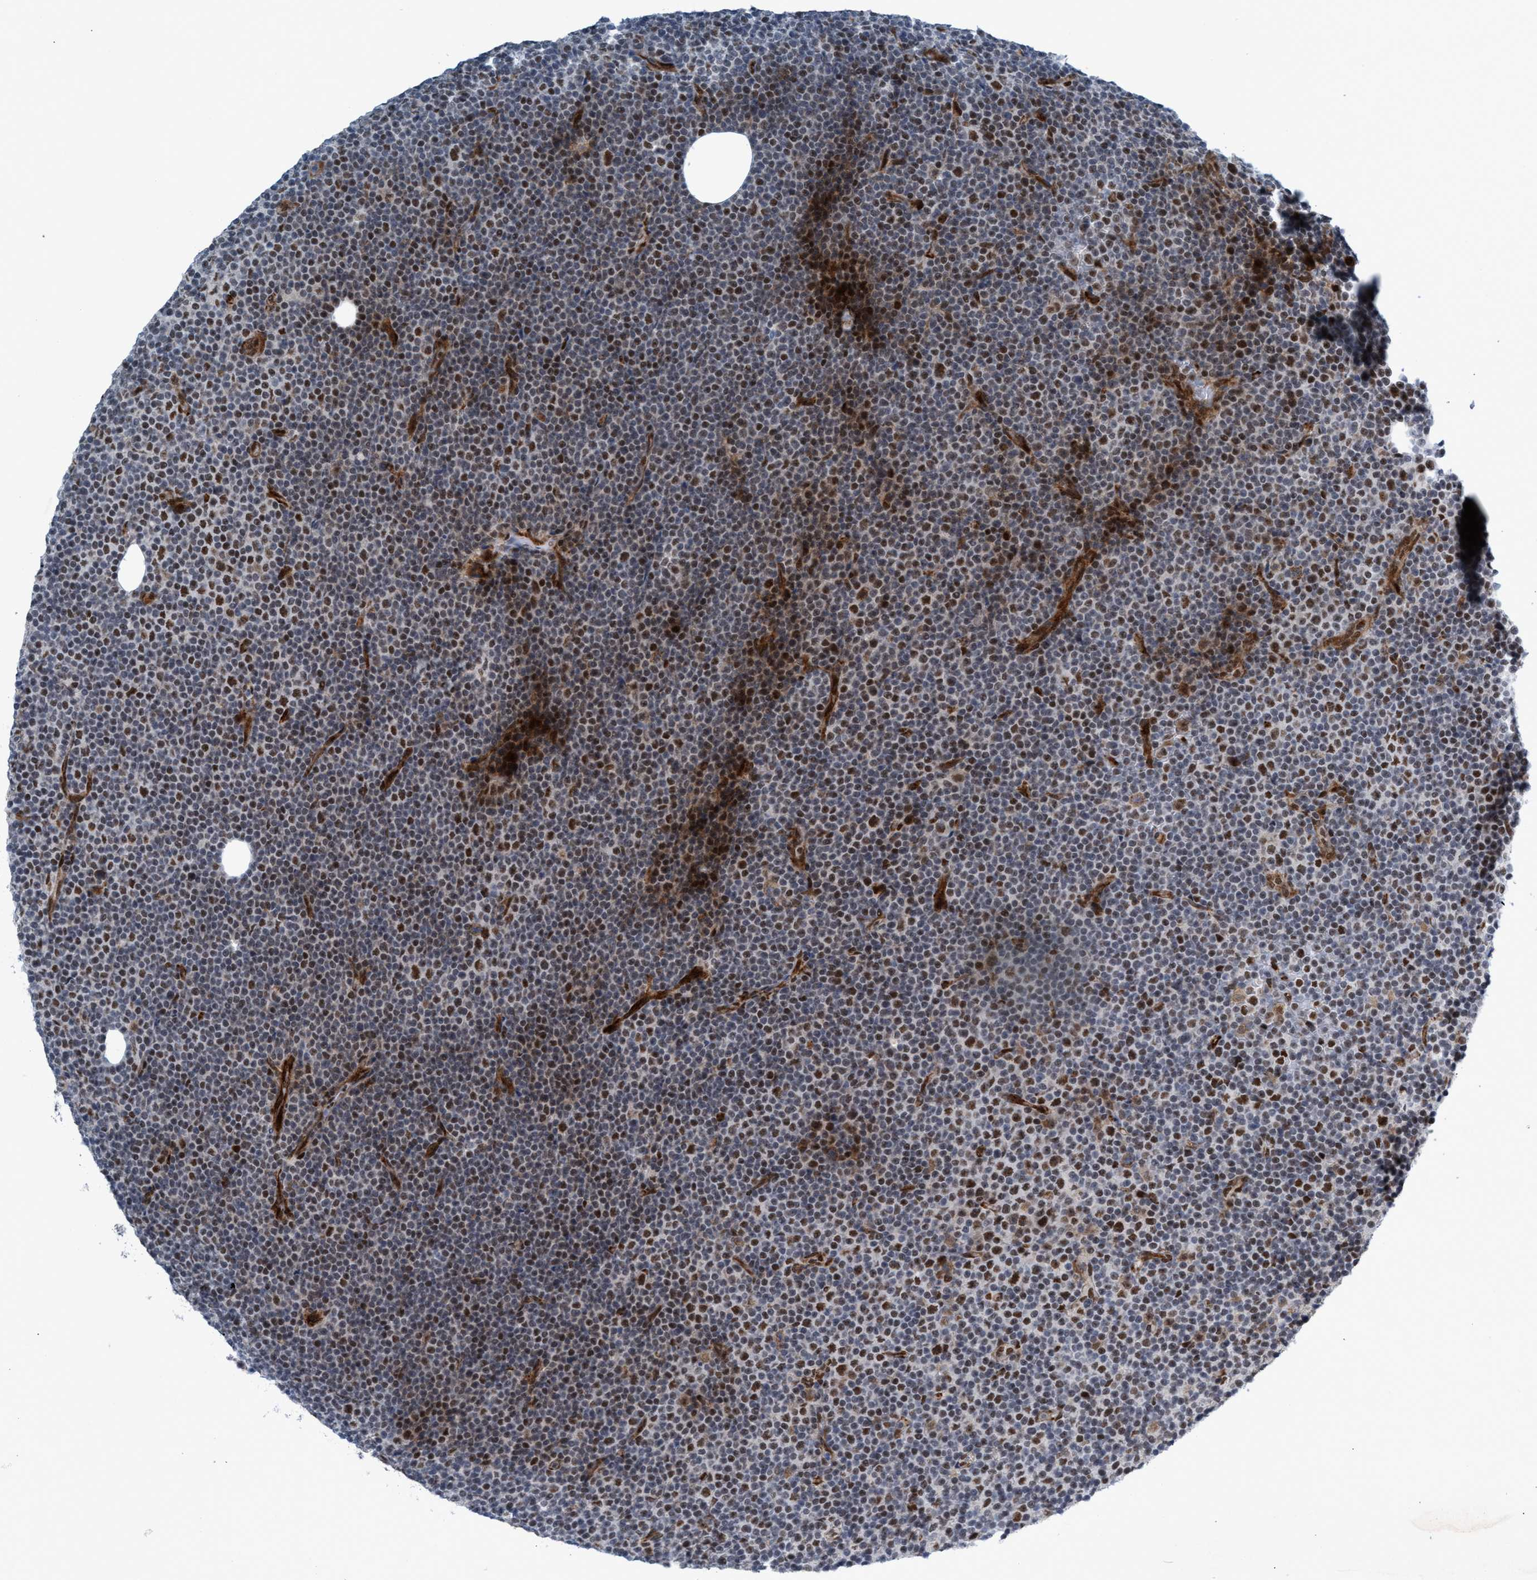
{"staining": {"intensity": "moderate", "quantity": "25%-75%", "location": "nuclear"}, "tissue": "lymphoma", "cell_type": "Tumor cells", "image_type": "cancer", "snomed": [{"axis": "morphology", "description": "Malignant lymphoma, non-Hodgkin's type, Low grade"}, {"axis": "topography", "description": "Lymph node"}], "caption": "This photomicrograph shows IHC staining of human lymphoma, with medium moderate nuclear positivity in approximately 25%-75% of tumor cells.", "gene": "CWC27", "patient": {"sex": "female", "age": 67}}